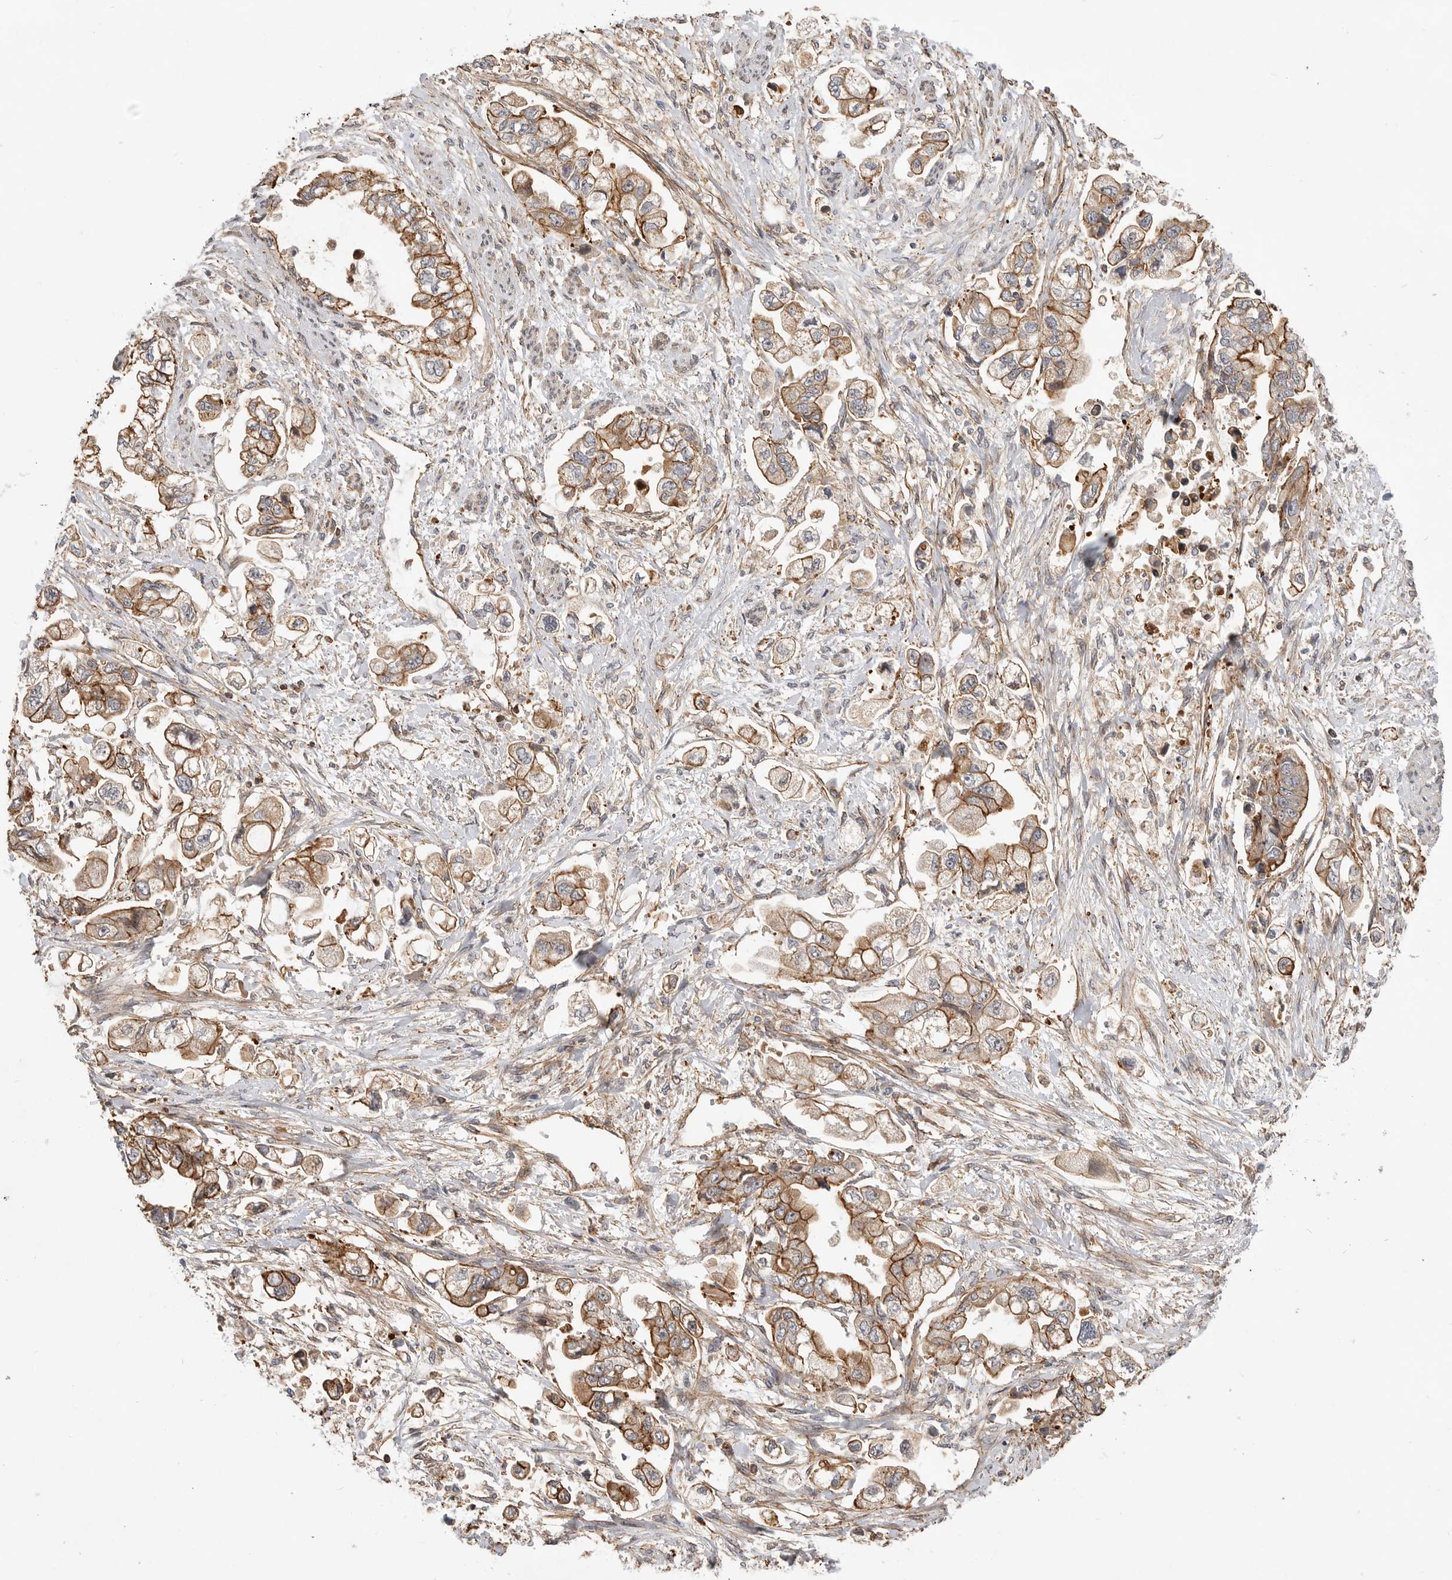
{"staining": {"intensity": "moderate", "quantity": ">75%", "location": "cytoplasmic/membranous"}, "tissue": "stomach cancer", "cell_type": "Tumor cells", "image_type": "cancer", "snomed": [{"axis": "morphology", "description": "Adenocarcinoma, NOS"}, {"axis": "topography", "description": "Stomach"}], "caption": "Brown immunohistochemical staining in human stomach cancer (adenocarcinoma) exhibits moderate cytoplasmic/membranous positivity in approximately >75% of tumor cells.", "gene": "GPATCH2", "patient": {"sex": "male", "age": 62}}